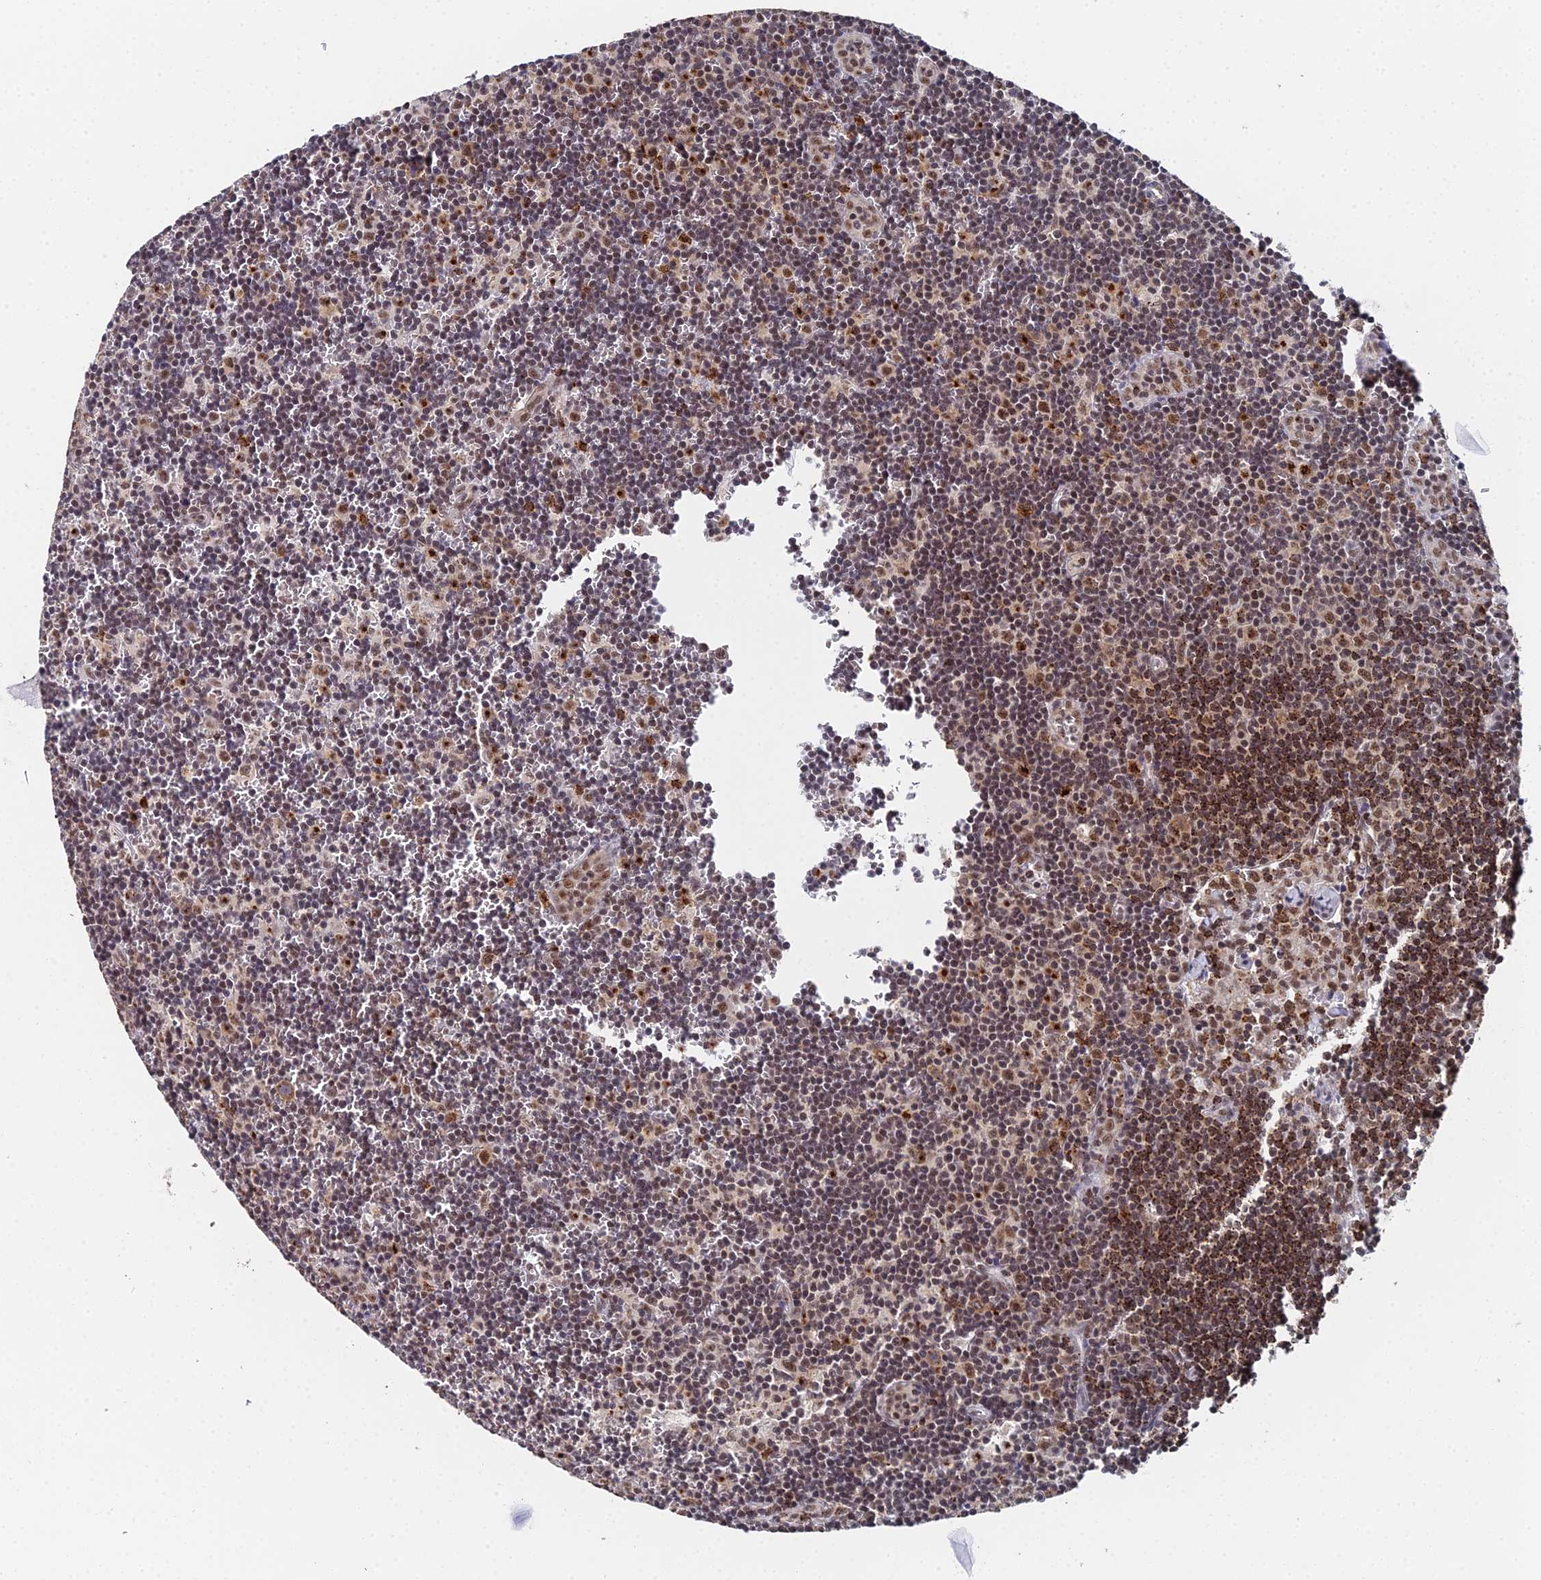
{"staining": {"intensity": "moderate", "quantity": ">75%", "location": "nuclear"}, "tissue": "lymph node", "cell_type": "Germinal center cells", "image_type": "normal", "snomed": [{"axis": "morphology", "description": "Normal tissue, NOS"}, {"axis": "topography", "description": "Lymph node"}], "caption": "Brown immunohistochemical staining in unremarkable human lymph node demonstrates moderate nuclear positivity in approximately >75% of germinal center cells.", "gene": "MAGOHB", "patient": {"sex": "female", "age": 32}}